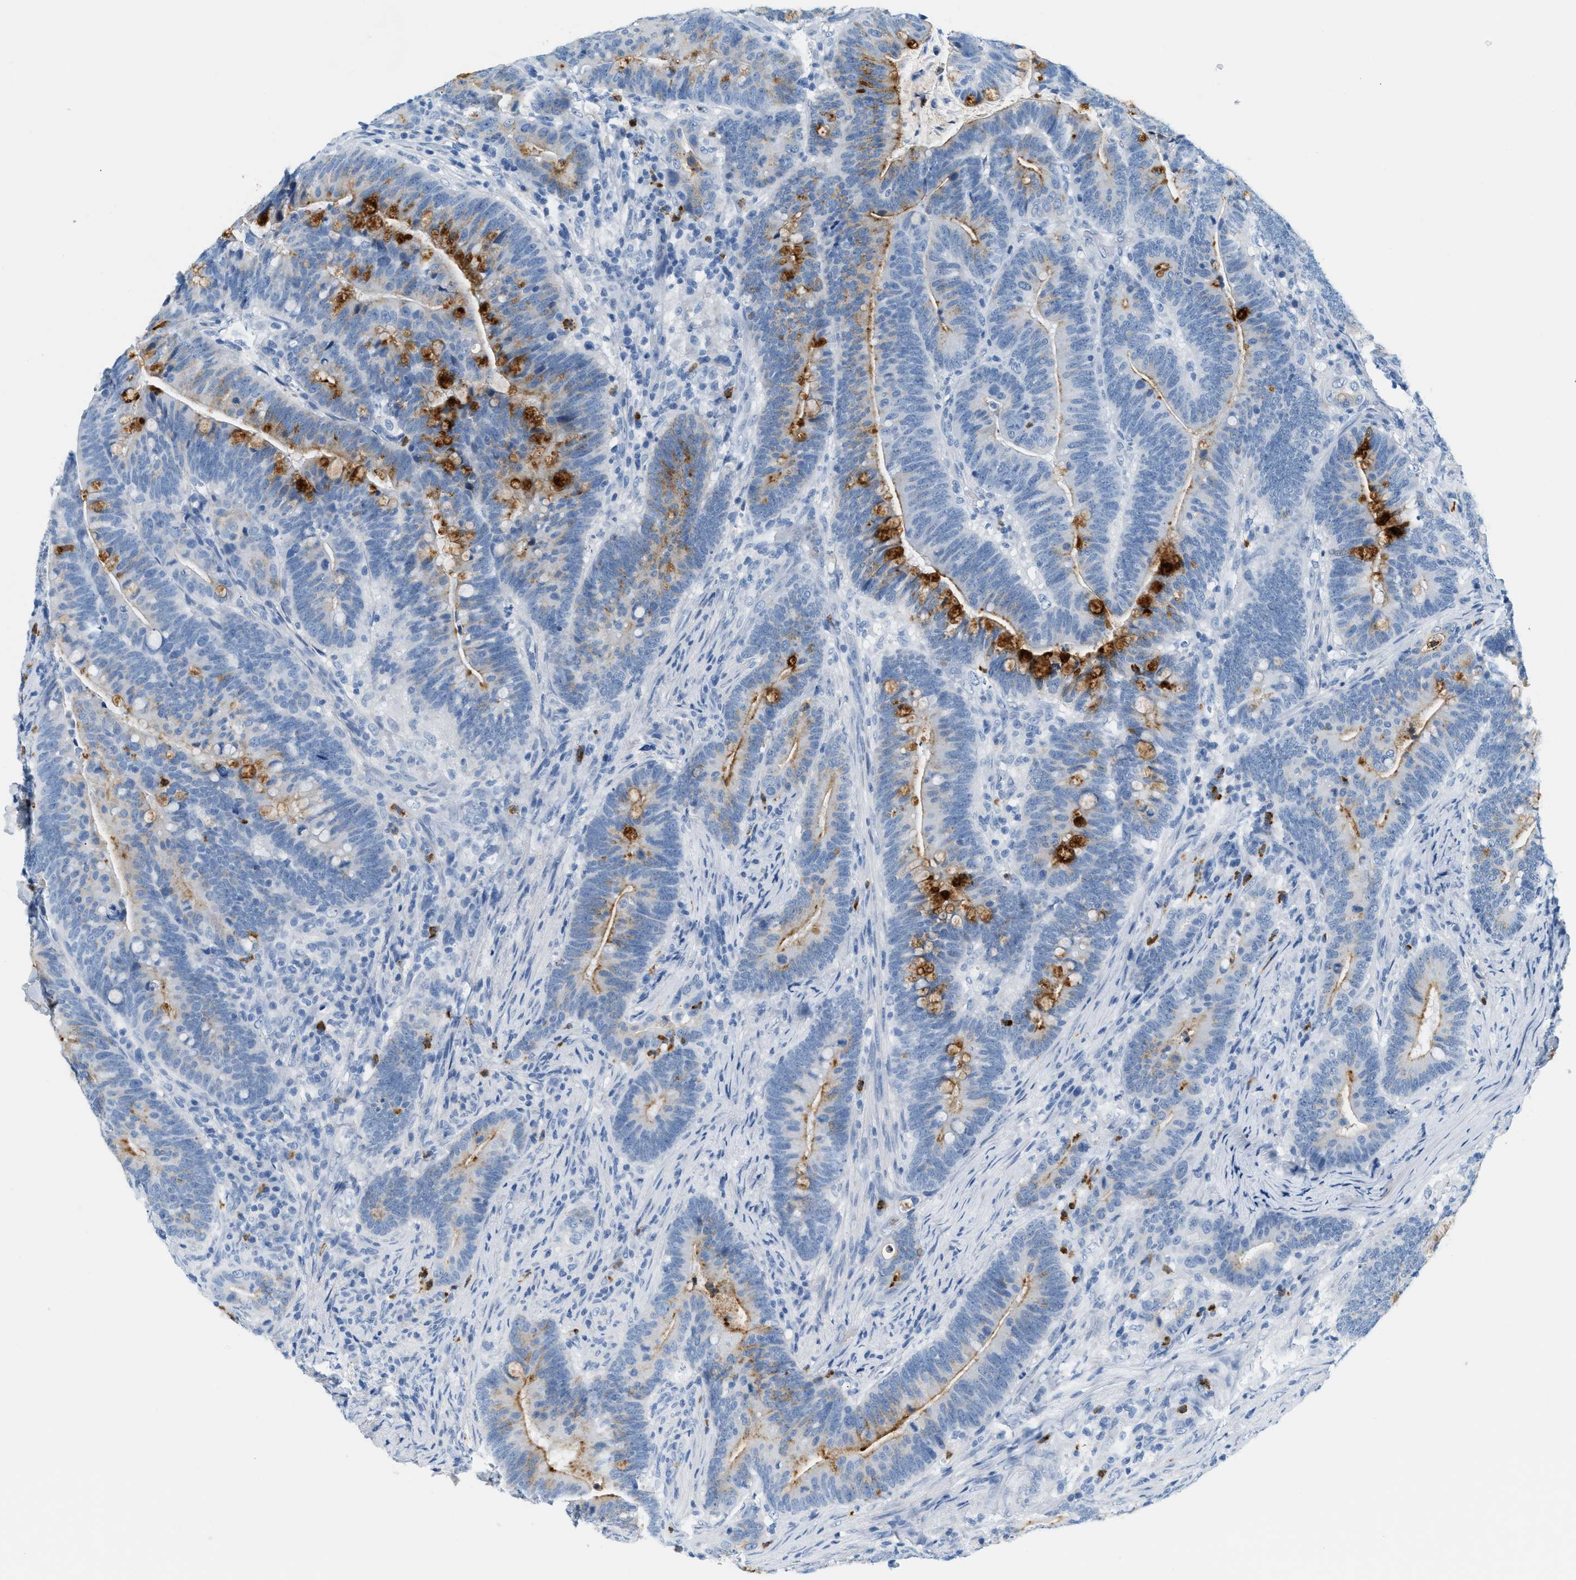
{"staining": {"intensity": "strong", "quantity": "<25%", "location": "cytoplasmic/membranous"}, "tissue": "colorectal cancer", "cell_type": "Tumor cells", "image_type": "cancer", "snomed": [{"axis": "morphology", "description": "Normal tissue, NOS"}, {"axis": "morphology", "description": "Adenocarcinoma, NOS"}, {"axis": "topography", "description": "Colon"}], "caption": "Immunohistochemical staining of colorectal adenocarcinoma reveals medium levels of strong cytoplasmic/membranous protein positivity in approximately <25% of tumor cells.", "gene": "LCN2", "patient": {"sex": "female", "age": 66}}